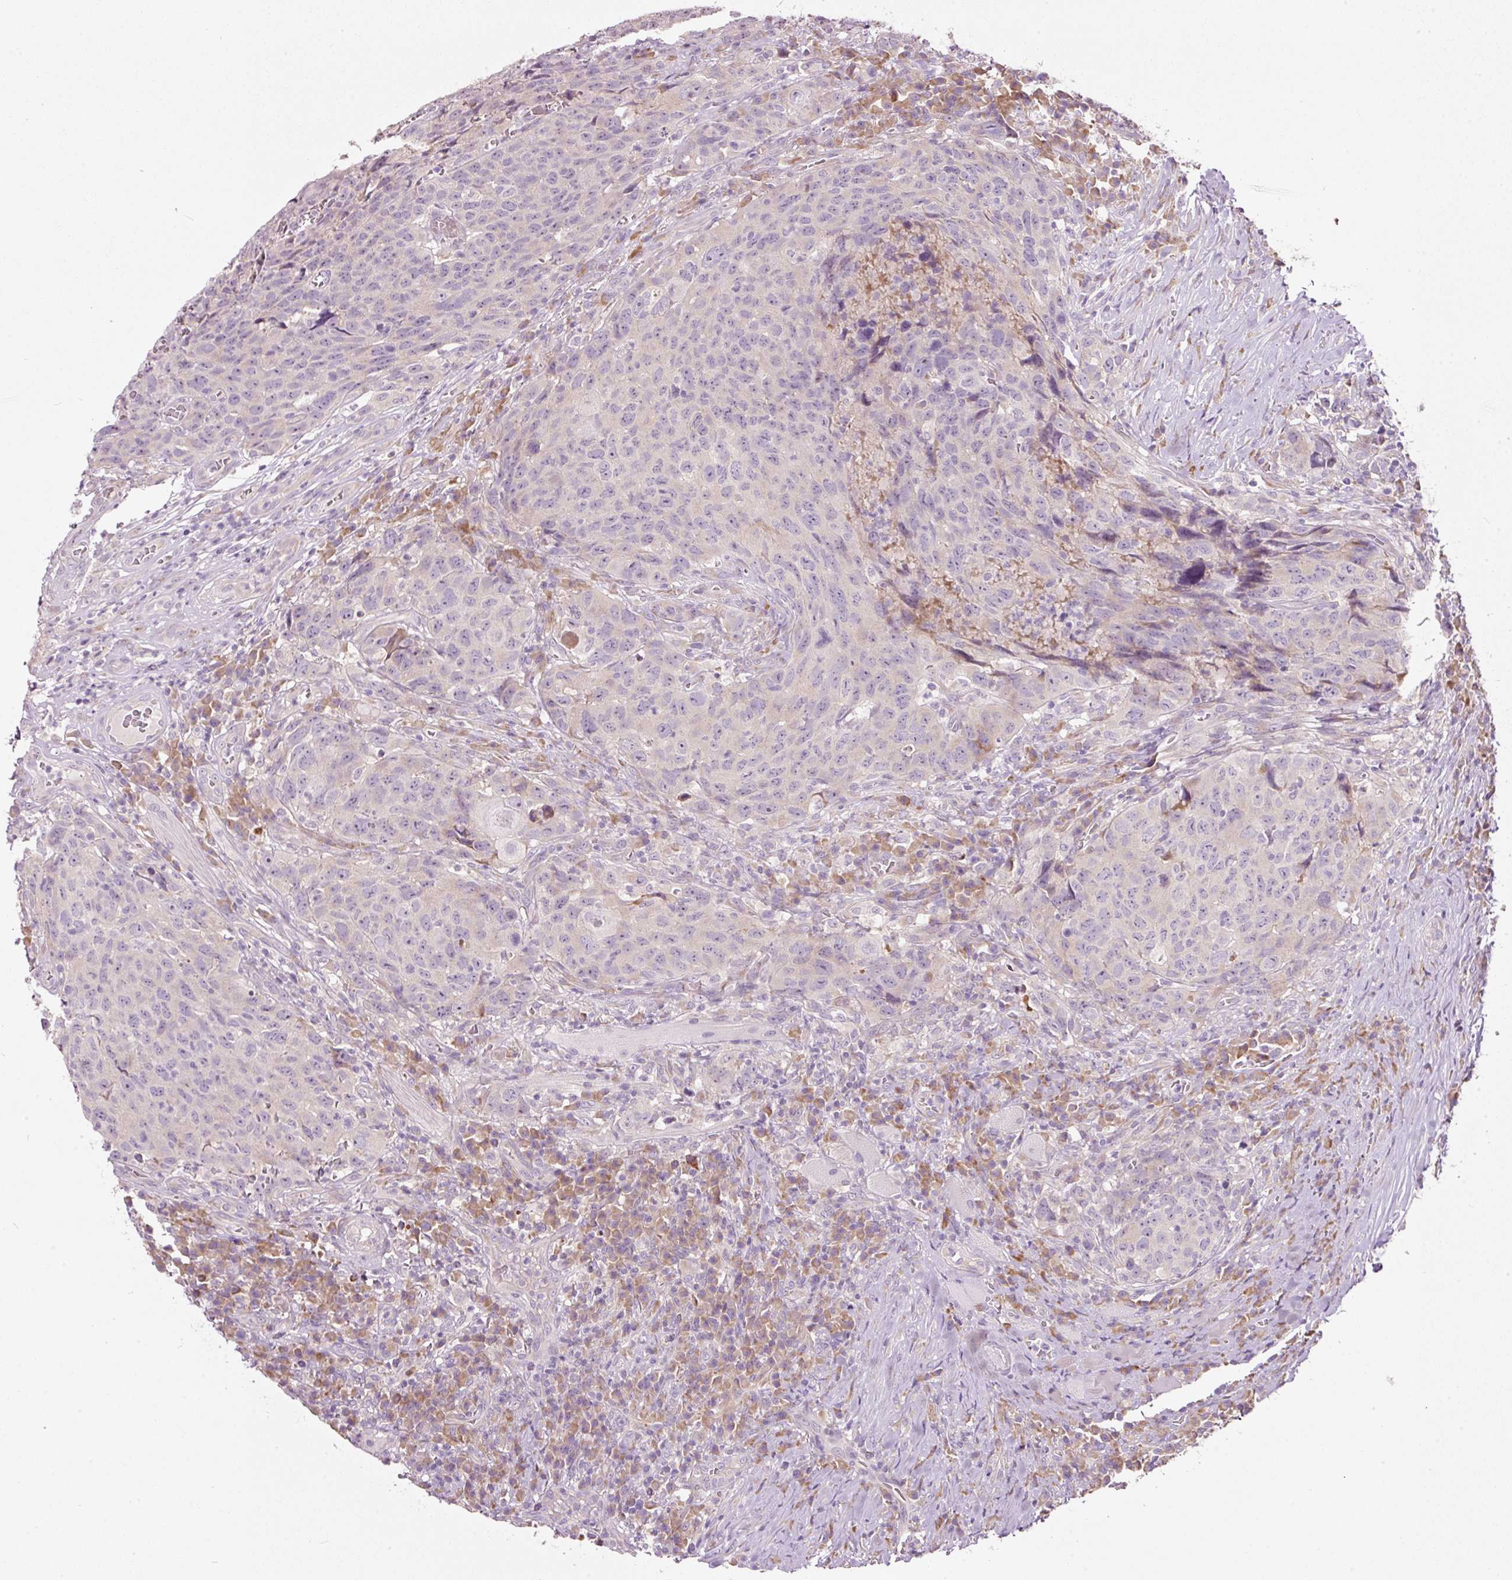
{"staining": {"intensity": "negative", "quantity": "none", "location": "none"}, "tissue": "head and neck cancer", "cell_type": "Tumor cells", "image_type": "cancer", "snomed": [{"axis": "morphology", "description": "Squamous cell carcinoma, NOS"}, {"axis": "topography", "description": "Head-Neck"}], "caption": "Tumor cells show no significant protein staining in head and neck cancer (squamous cell carcinoma). (Brightfield microscopy of DAB immunohistochemistry (IHC) at high magnification).", "gene": "RSPO2", "patient": {"sex": "male", "age": 66}}